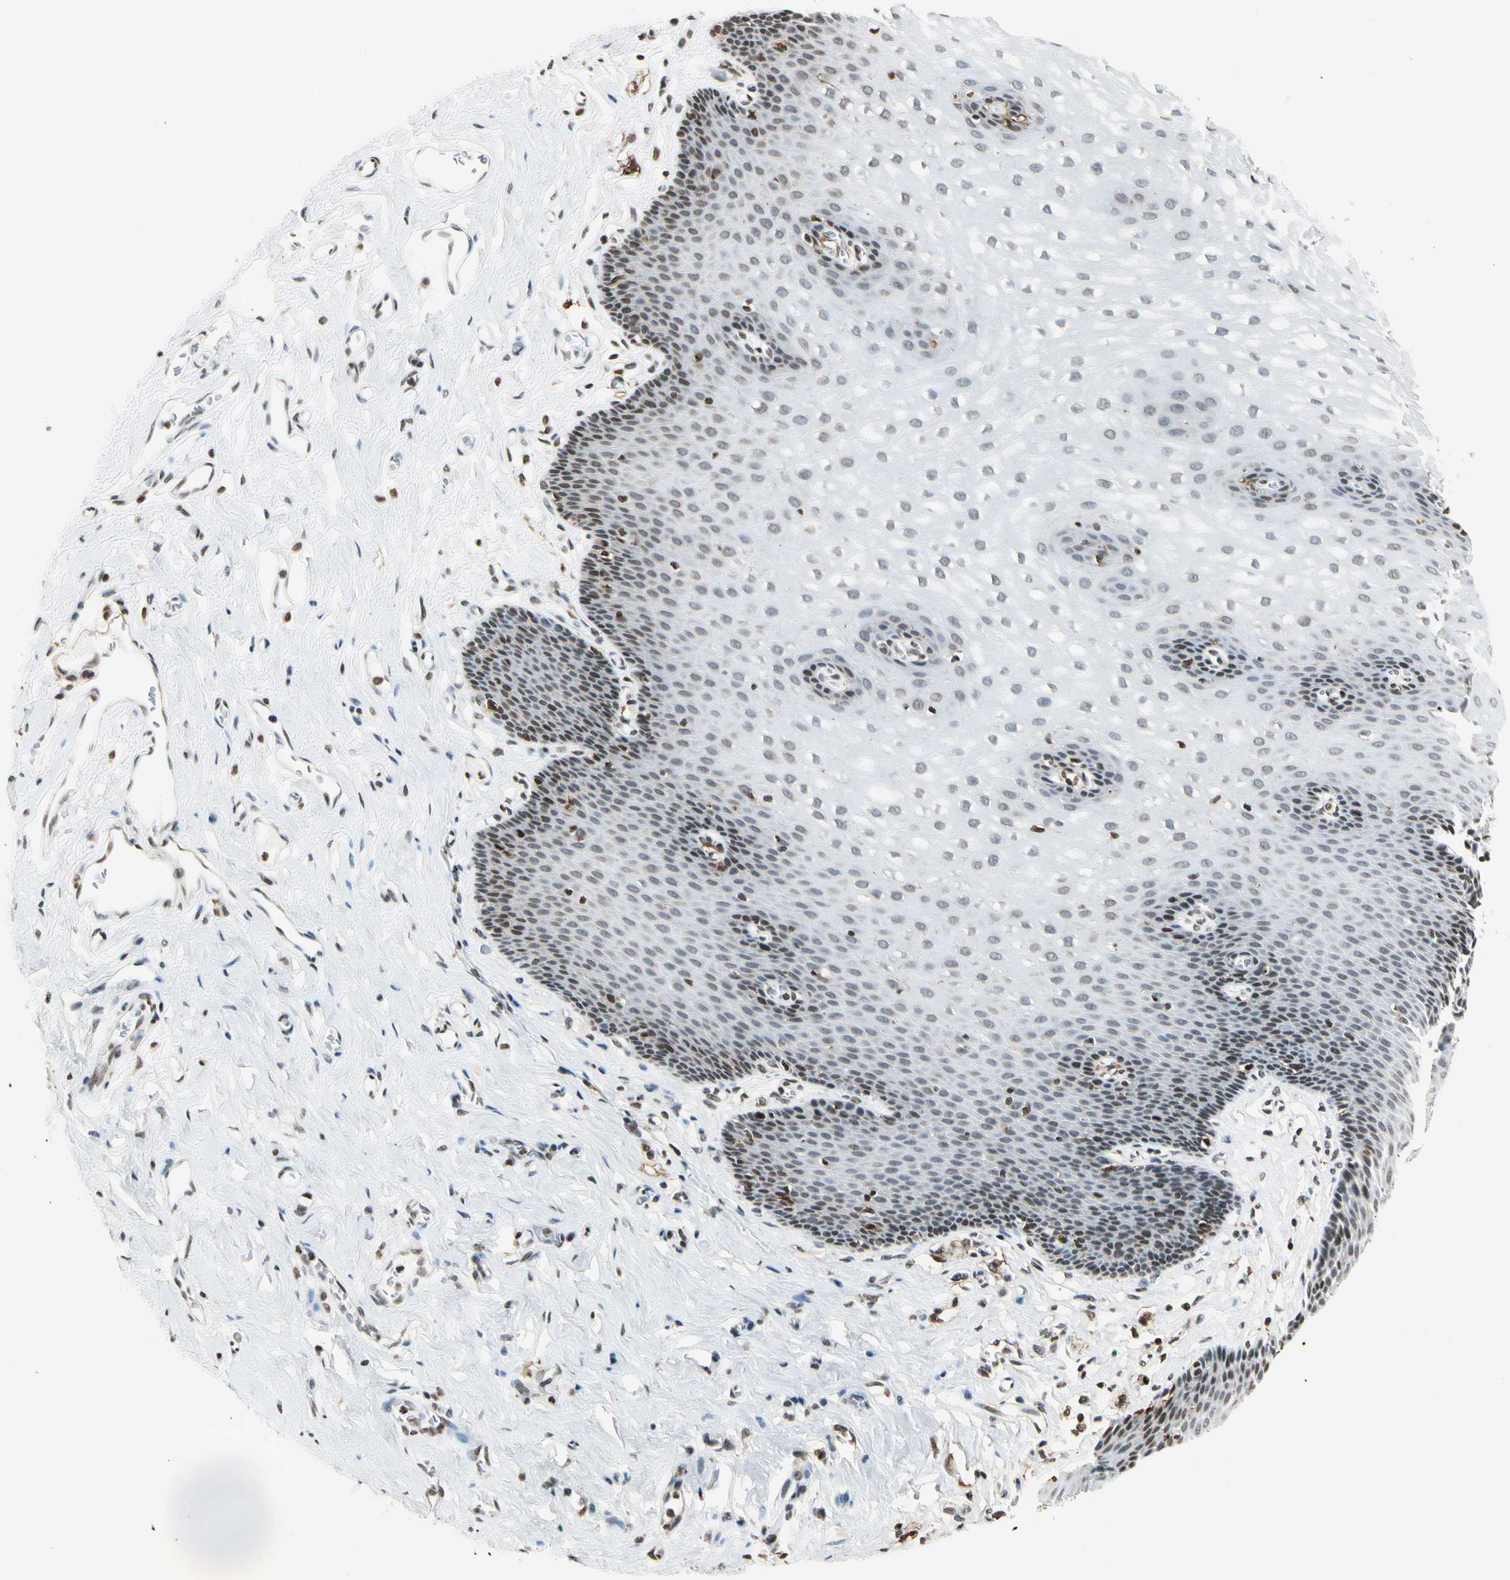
{"staining": {"intensity": "weak", "quantity": "<25%", "location": "nuclear"}, "tissue": "esophagus", "cell_type": "Squamous epithelial cells", "image_type": "normal", "snomed": [{"axis": "morphology", "description": "Normal tissue, NOS"}, {"axis": "topography", "description": "Esophagus"}], "caption": "This is an immunohistochemistry (IHC) micrograph of benign human esophagus. There is no staining in squamous epithelial cells.", "gene": "FER", "patient": {"sex": "male", "age": 70}}